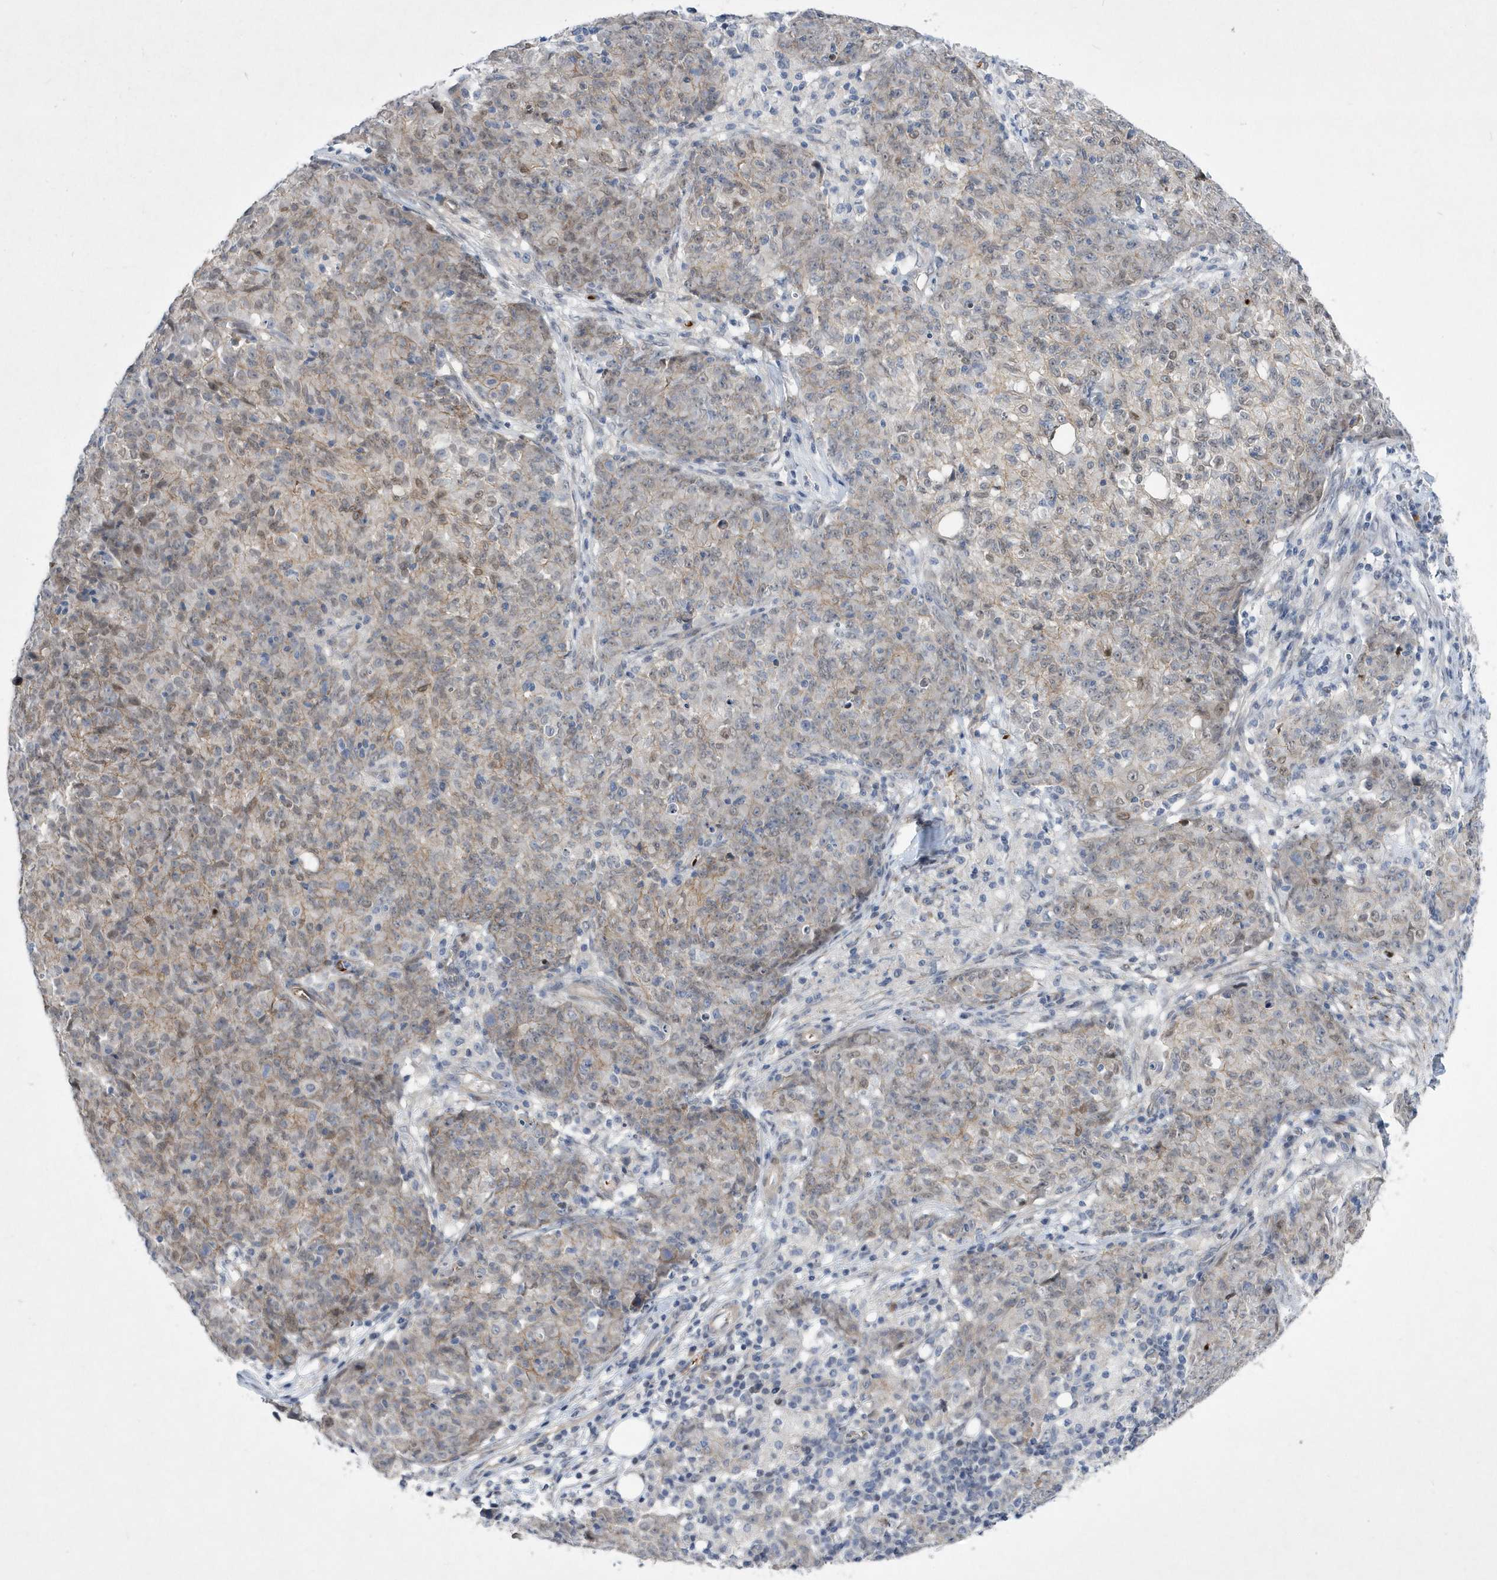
{"staining": {"intensity": "weak", "quantity": "25%-75%", "location": "cytoplasmic/membranous,nuclear"}, "tissue": "ovarian cancer", "cell_type": "Tumor cells", "image_type": "cancer", "snomed": [{"axis": "morphology", "description": "Carcinoma, endometroid"}, {"axis": "topography", "description": "Ovary"}], "caption": "Ovarian cancer stained for a protein (brown) reveals weak cytoplasmic/membranous and nuclear positive expression in about 25%-75% of tumor cells.", "gene": "ZNF875", "patient": {"sex": "female", "age": 42}}